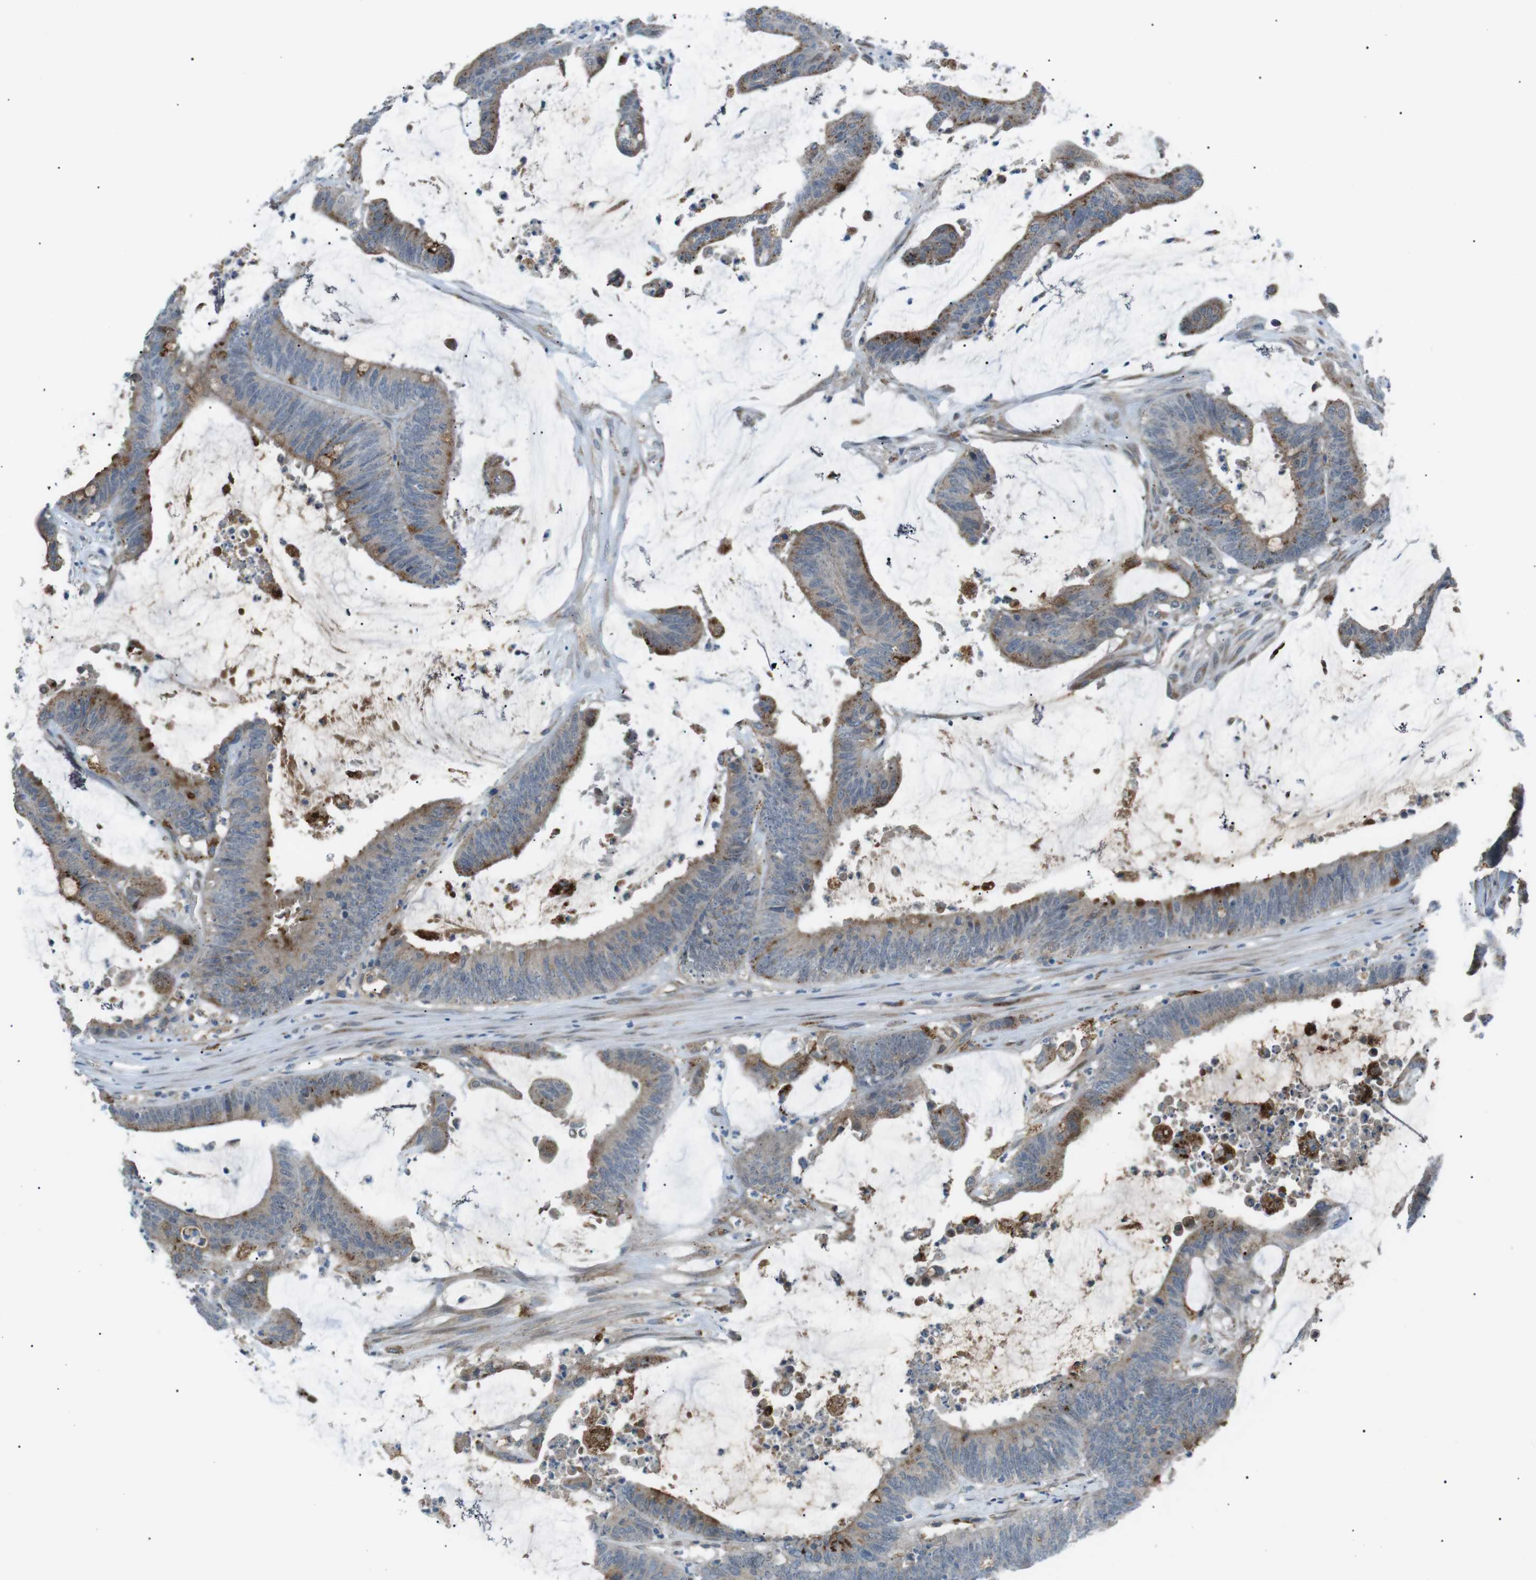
{"staining": {"intensity": "weak", "quantity": "25%-75%", "location": "cytoplasmic/membranous"}, "tissue": "colorectal cancer", "cell_type": "Tumor cells", "image_type": "cancer", "snomed": [{"axis": "morphology", "description": "Adenocarcinoma, NOS"}, {"axis": "topography", "description": "Rectum"}], "caption": "This is an image of immunohistochemistry staining of colorectal cancer, which shows weak positivity in the cytoplasmic/membranous of tumor cells.", "gene": "B4GALNT2", "patient": {"sex": "female", "age": 66}}